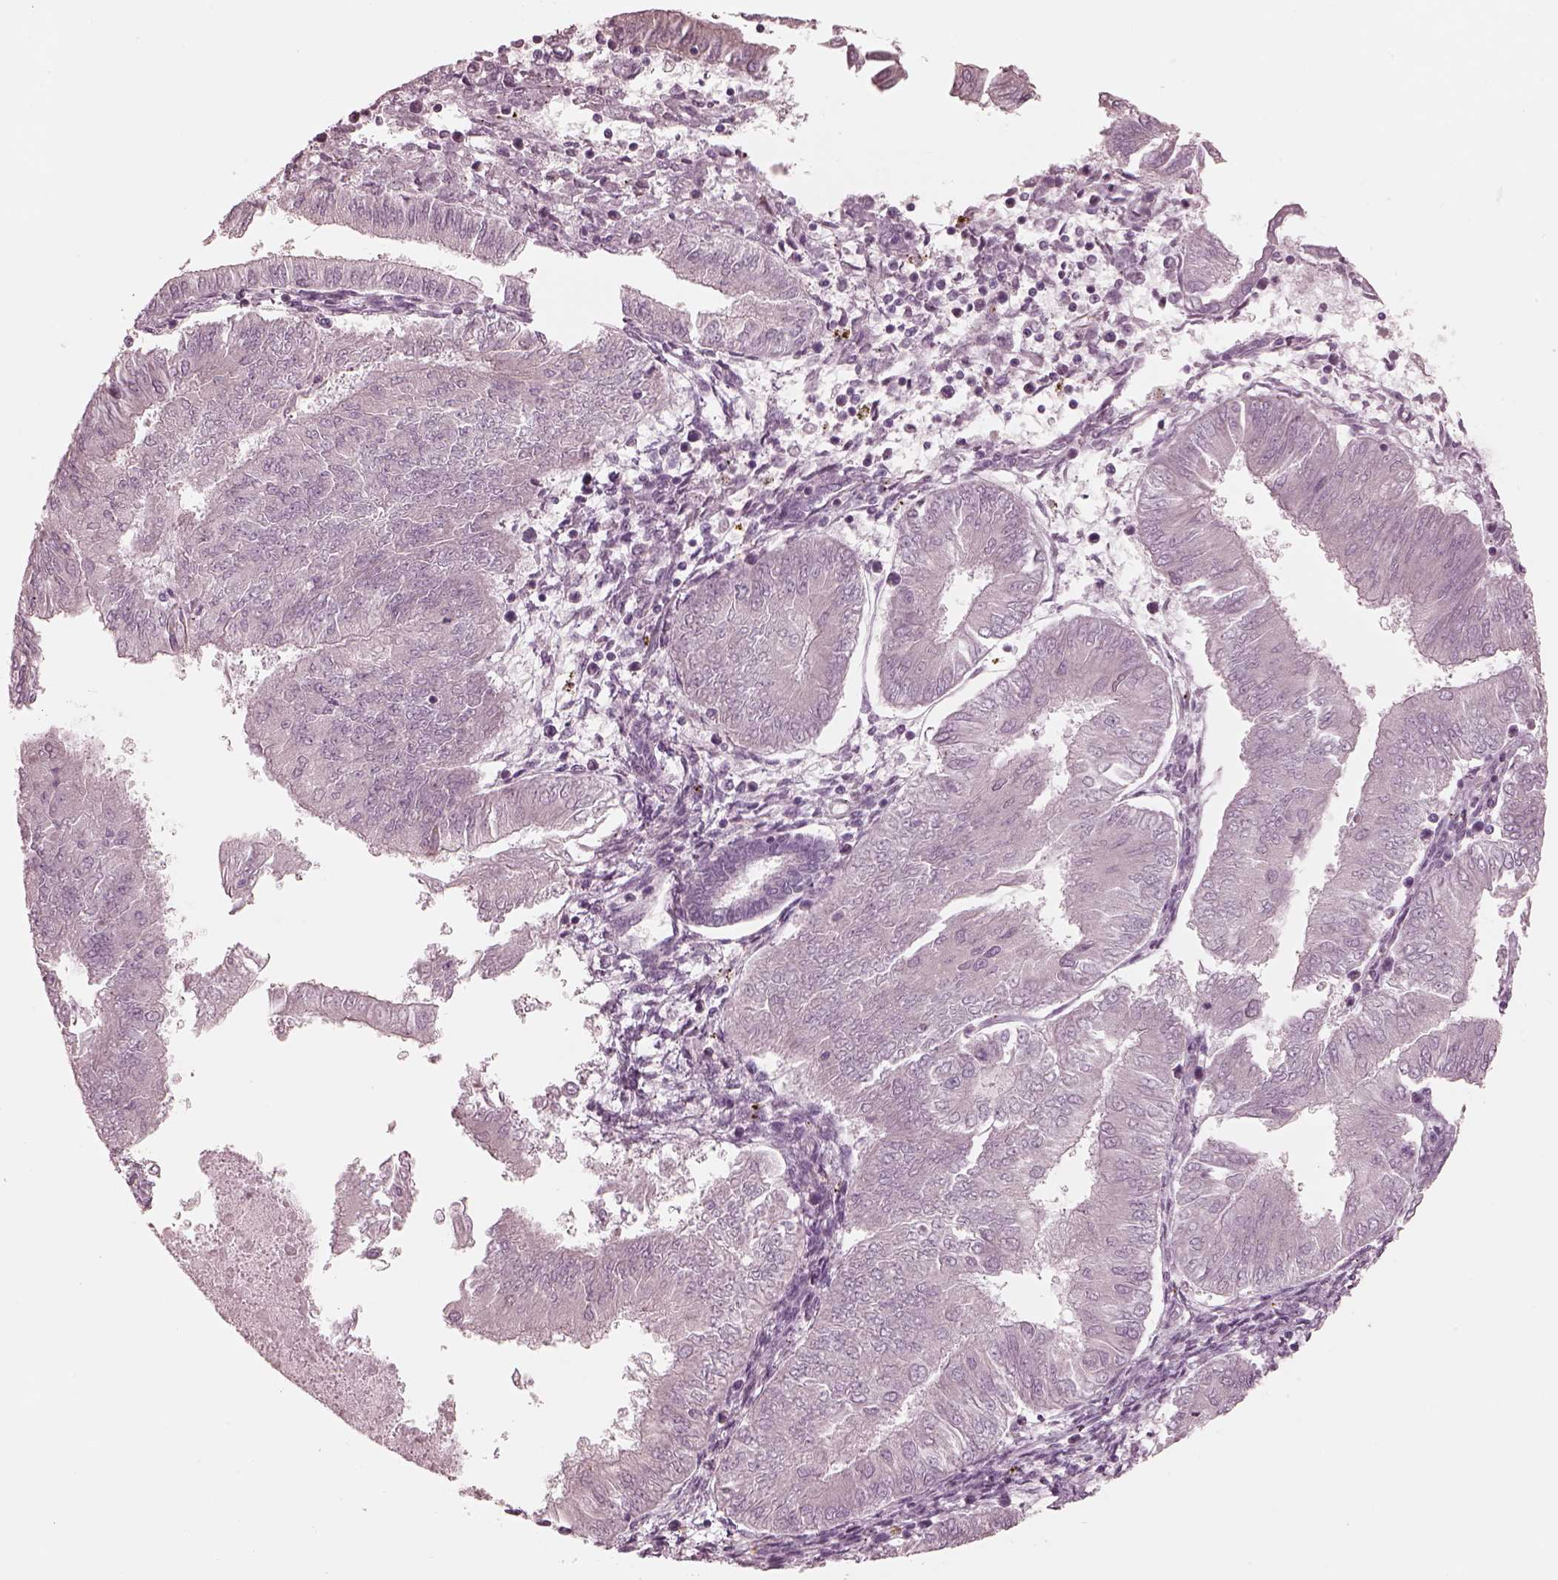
{"staining": {"intensity": "negative", "quantity": "none", "location": "none"}, "tissue": "endometrial cancer", "cell_type": "Tumor cells", "image_type": "cancer", "snomed": [{"axis": "morphology", "description": "Adenocarcinoma, NOS"}, {"axis": "topography", "description": "Endometrium"}], "caption": "An immunohistochemistry (IHC) photomicrograph of adenocarcinoma (endometrial) is shown. There is no staining in tumor cells of adenocarcinoma (endometrial). (Stains: DAB IHC with hematoxylin counter stain, Microscopy: brightfield microscopy at high magnification).", "gene": "CADM2", "patient": {"sex": "female", "age": 53}}